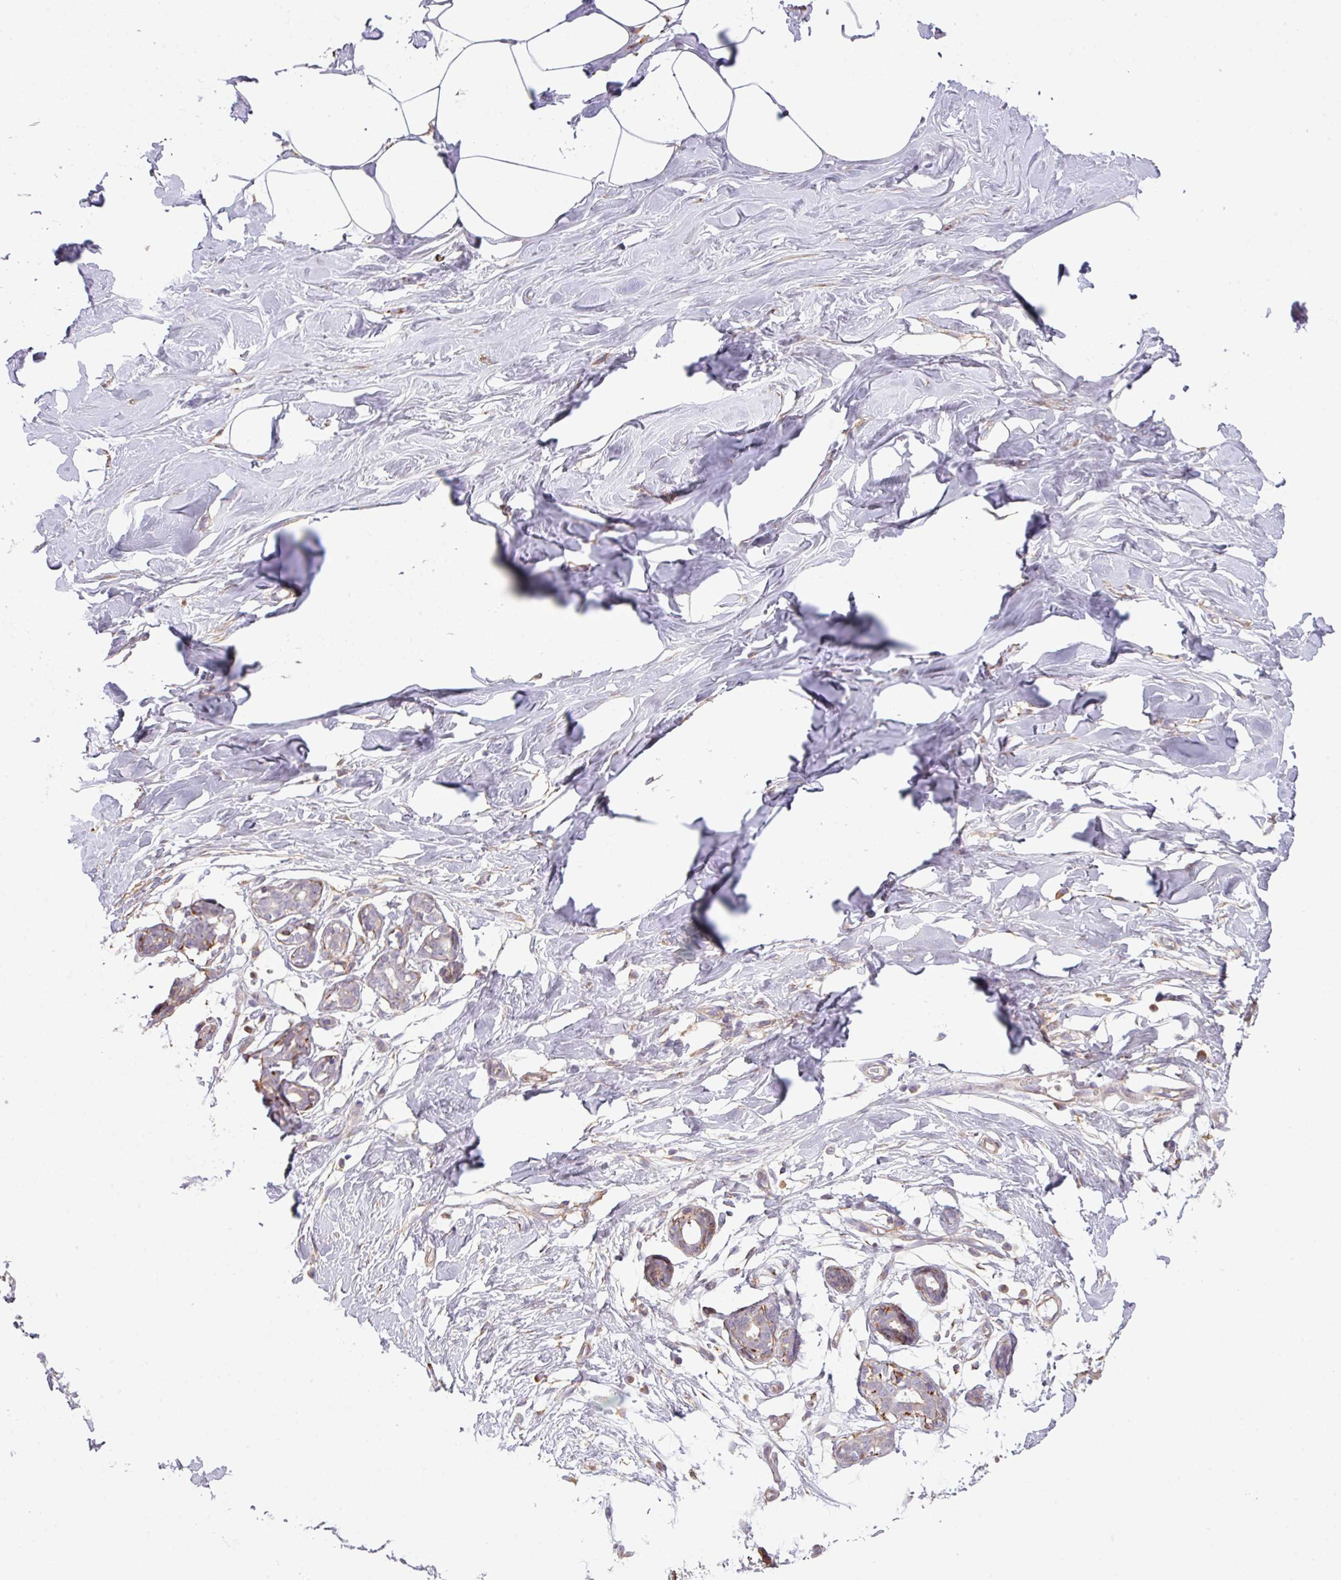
{"staining": {"intensity": "negative", "quantity": "none", "location": "none"}, "tissue": "breast", "cell_type": "Adipocytes", "image_type": "normal", "snomed": [{"axis": "morphology", "description": "Normal tissue, NOS"}, {"axis": "topography", "description": "Breast"}], "caption": "High magnification brightfield microscopy of normal breast stained with DAB (brown) and counterstained with hematoxylin (blue): adipocytes show no significant positivity. (DAB (3,3'-diaminobenzidine) immunohistochemistry (IHC) visualized using brightfield microscopy, high magnification).", "gene": "LRRC41", "patient": {"sex": "female", "age": 27}}